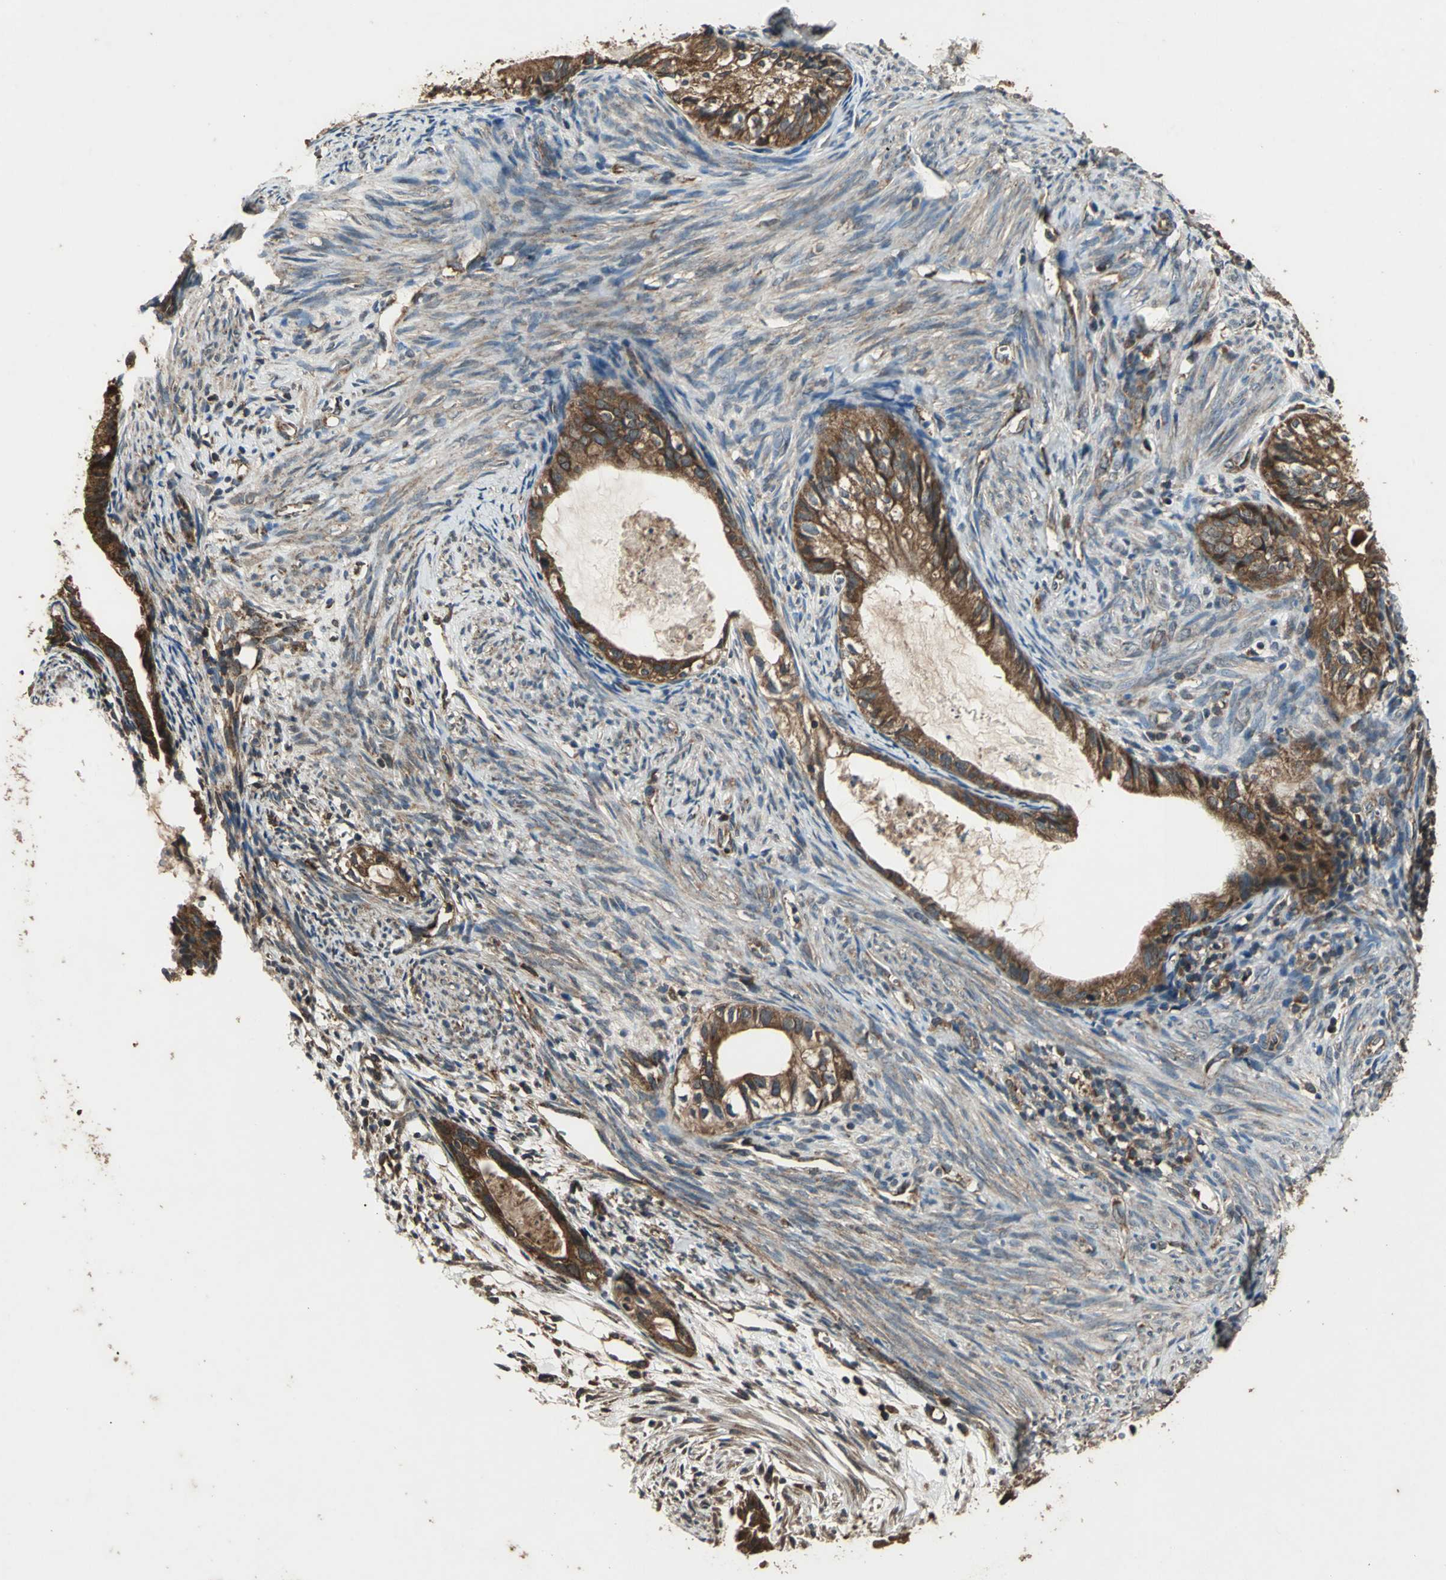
{"staining": {"intensity": "strong", "quantity": ">75%", "location": "cytoplasmic/membranous"}, "tissue": "cervical cancer", "cell_type": "Tumor cells", "image_type": "cancer", "snomed": [{"axis": "morphology", "description": "Normal tissue, NOS"}, {"axis": "morphology", "description": "Adenocarcinoma, NOS"}, {"axis": "topography", "description": "Cervix"}, {"axis": "topography", "description": "Endometrium"}], "caption": "Protein analysis of adenocarcinoma (cervical) tissue exhibits strong cytoplasmic/membranous expression in approximately >75% of tumor cells. The staining is performed using DAB brown chromogen to label protein expression. The nuclei are counter-stained blue using hematoxylin.", "gene": "ZNF608", "patient": {"sex": "female", "age": 86}}